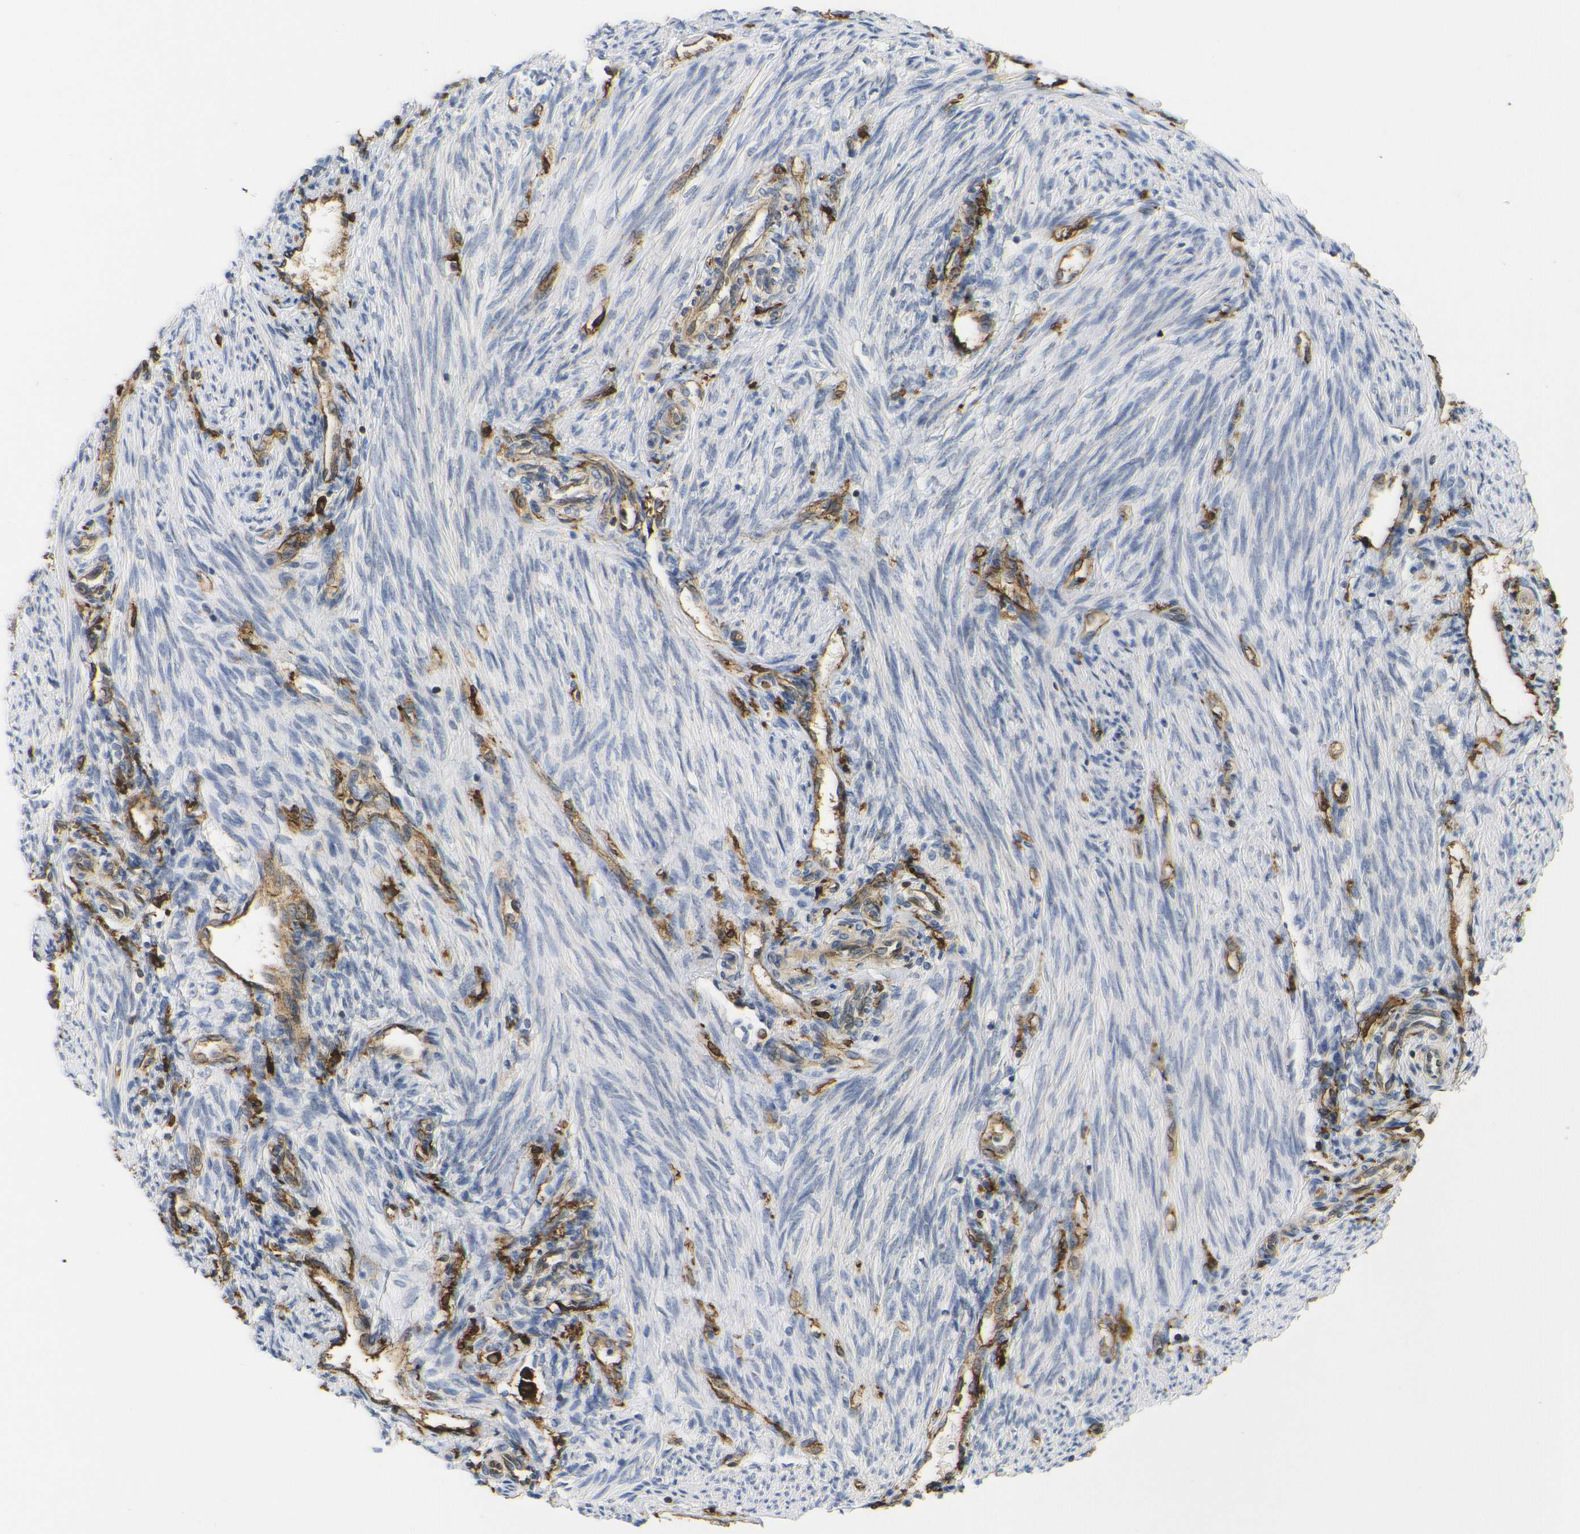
{"staining": {"intensity": "negative", "quantity": "none", "location": "none"}, "tissue": "endometrium", "cell_type": "Cells in endometrial stroma", "image_type": "normal", "snomed": [{"axis": "morphology", "description": "Normal tissue, NOS"}, {"axis": "topography", "description": "Endometrium"}], "caption": "Protein analysis of normal endometrium exhibits no significant staining in cells in endometrial stroma. (DAB immunohistochemistry with hematoxylin counter stain).", "gene": "HLA", "patient": {"sex": "female", "age": 42}}